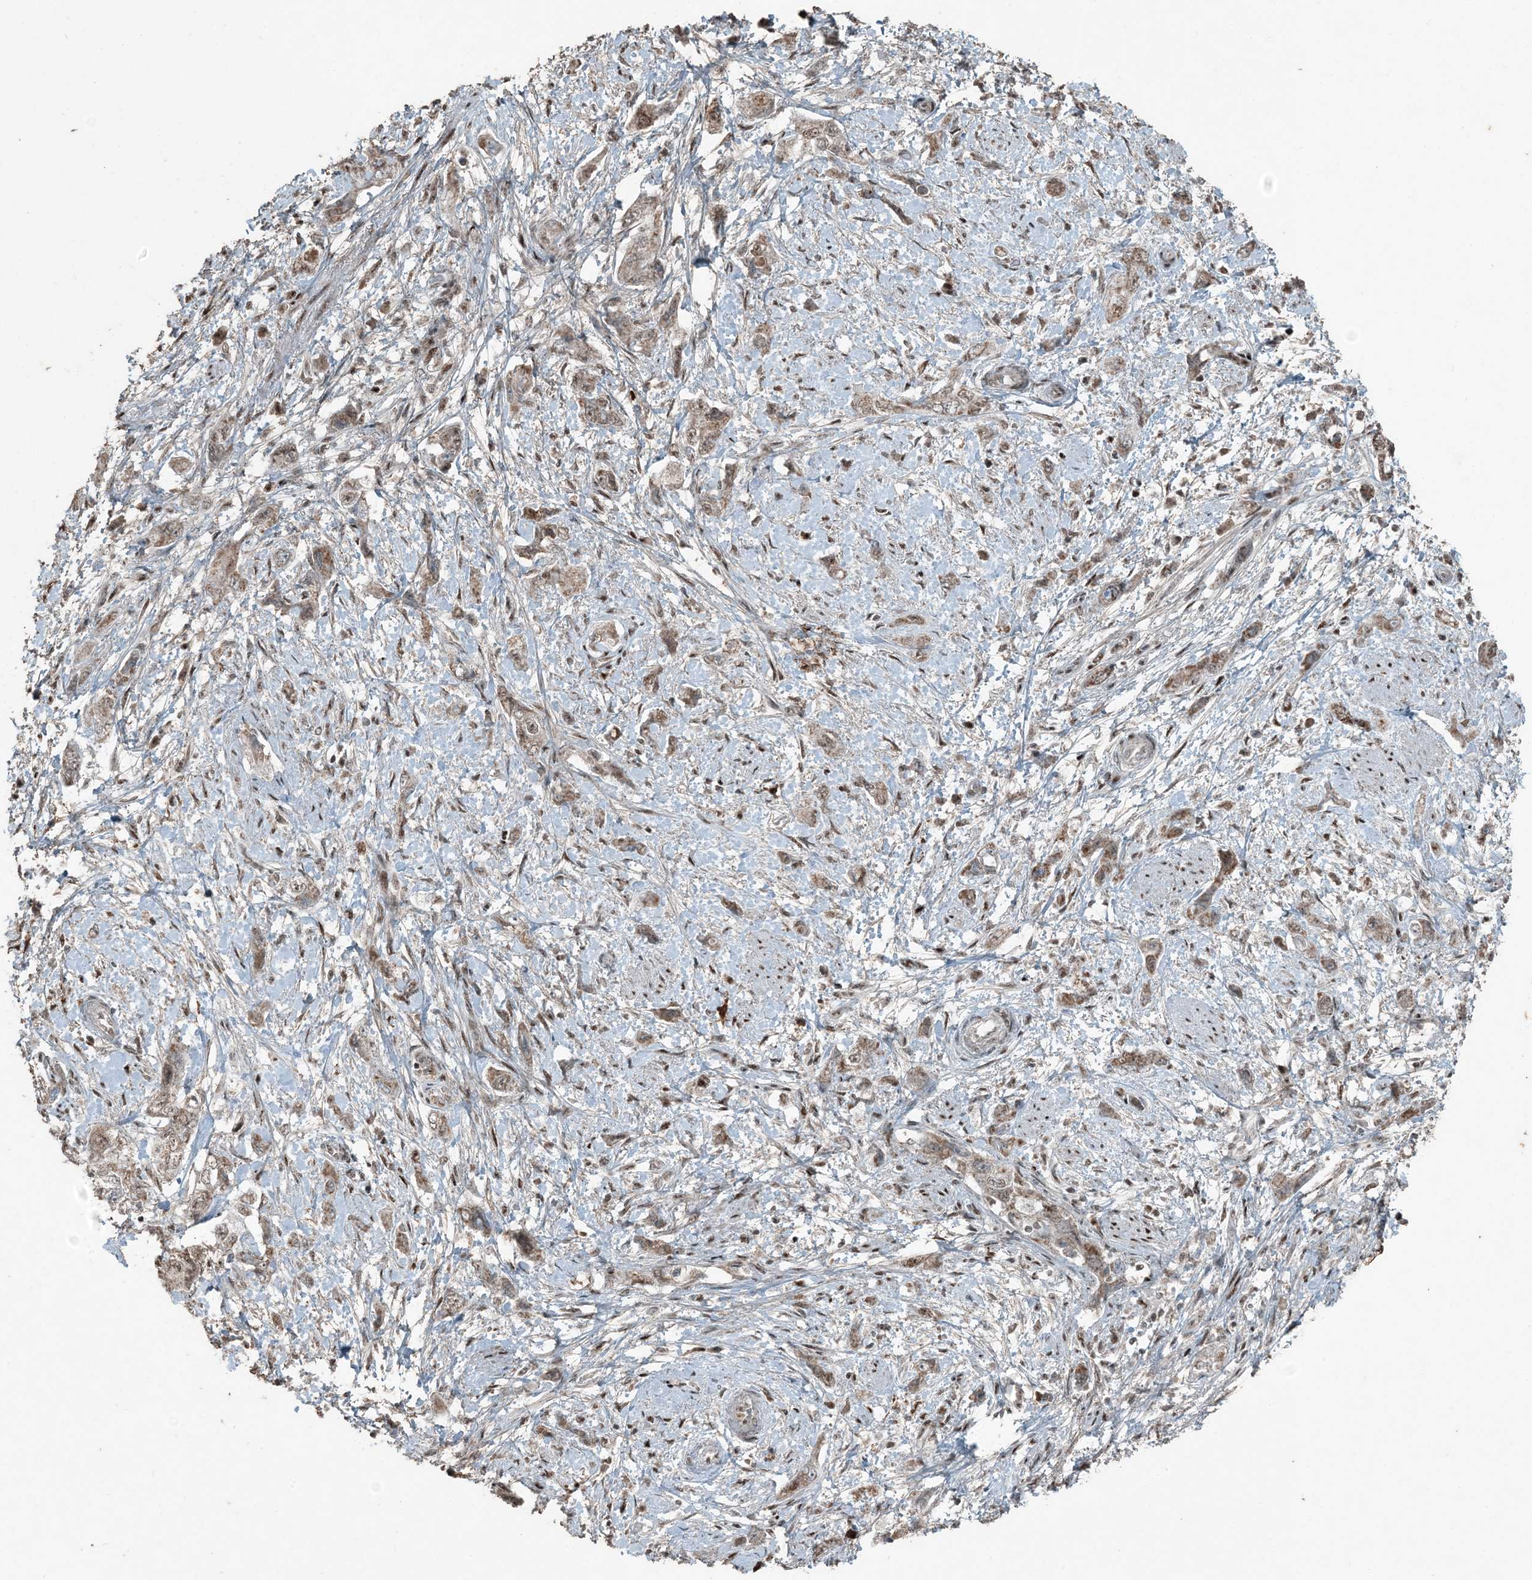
{"staining": {"intensity": "weak", "quantity": "25%-75%", "location": "cytoplasmic/membranous,nuclear"}, "tissue": "pancreatic cancer", "cell_type": "Tumor cells", "image_type": "cancer", "snomed": [{"axis": "morphology", "description": "Adenocarcinoma, NOS"}, {"axis": "topography", "description": "Pancreas"}], "caption": "An image showing weak cytoplasmic/membranous and nuclear positivity in approximately 25%-75% of tumor cells in pancreatic adenocarcinoma, as visualized by brown immunohistochemical staining.", "gene": "TADA2B", "patient": {"sex": "female", "age": 73}}